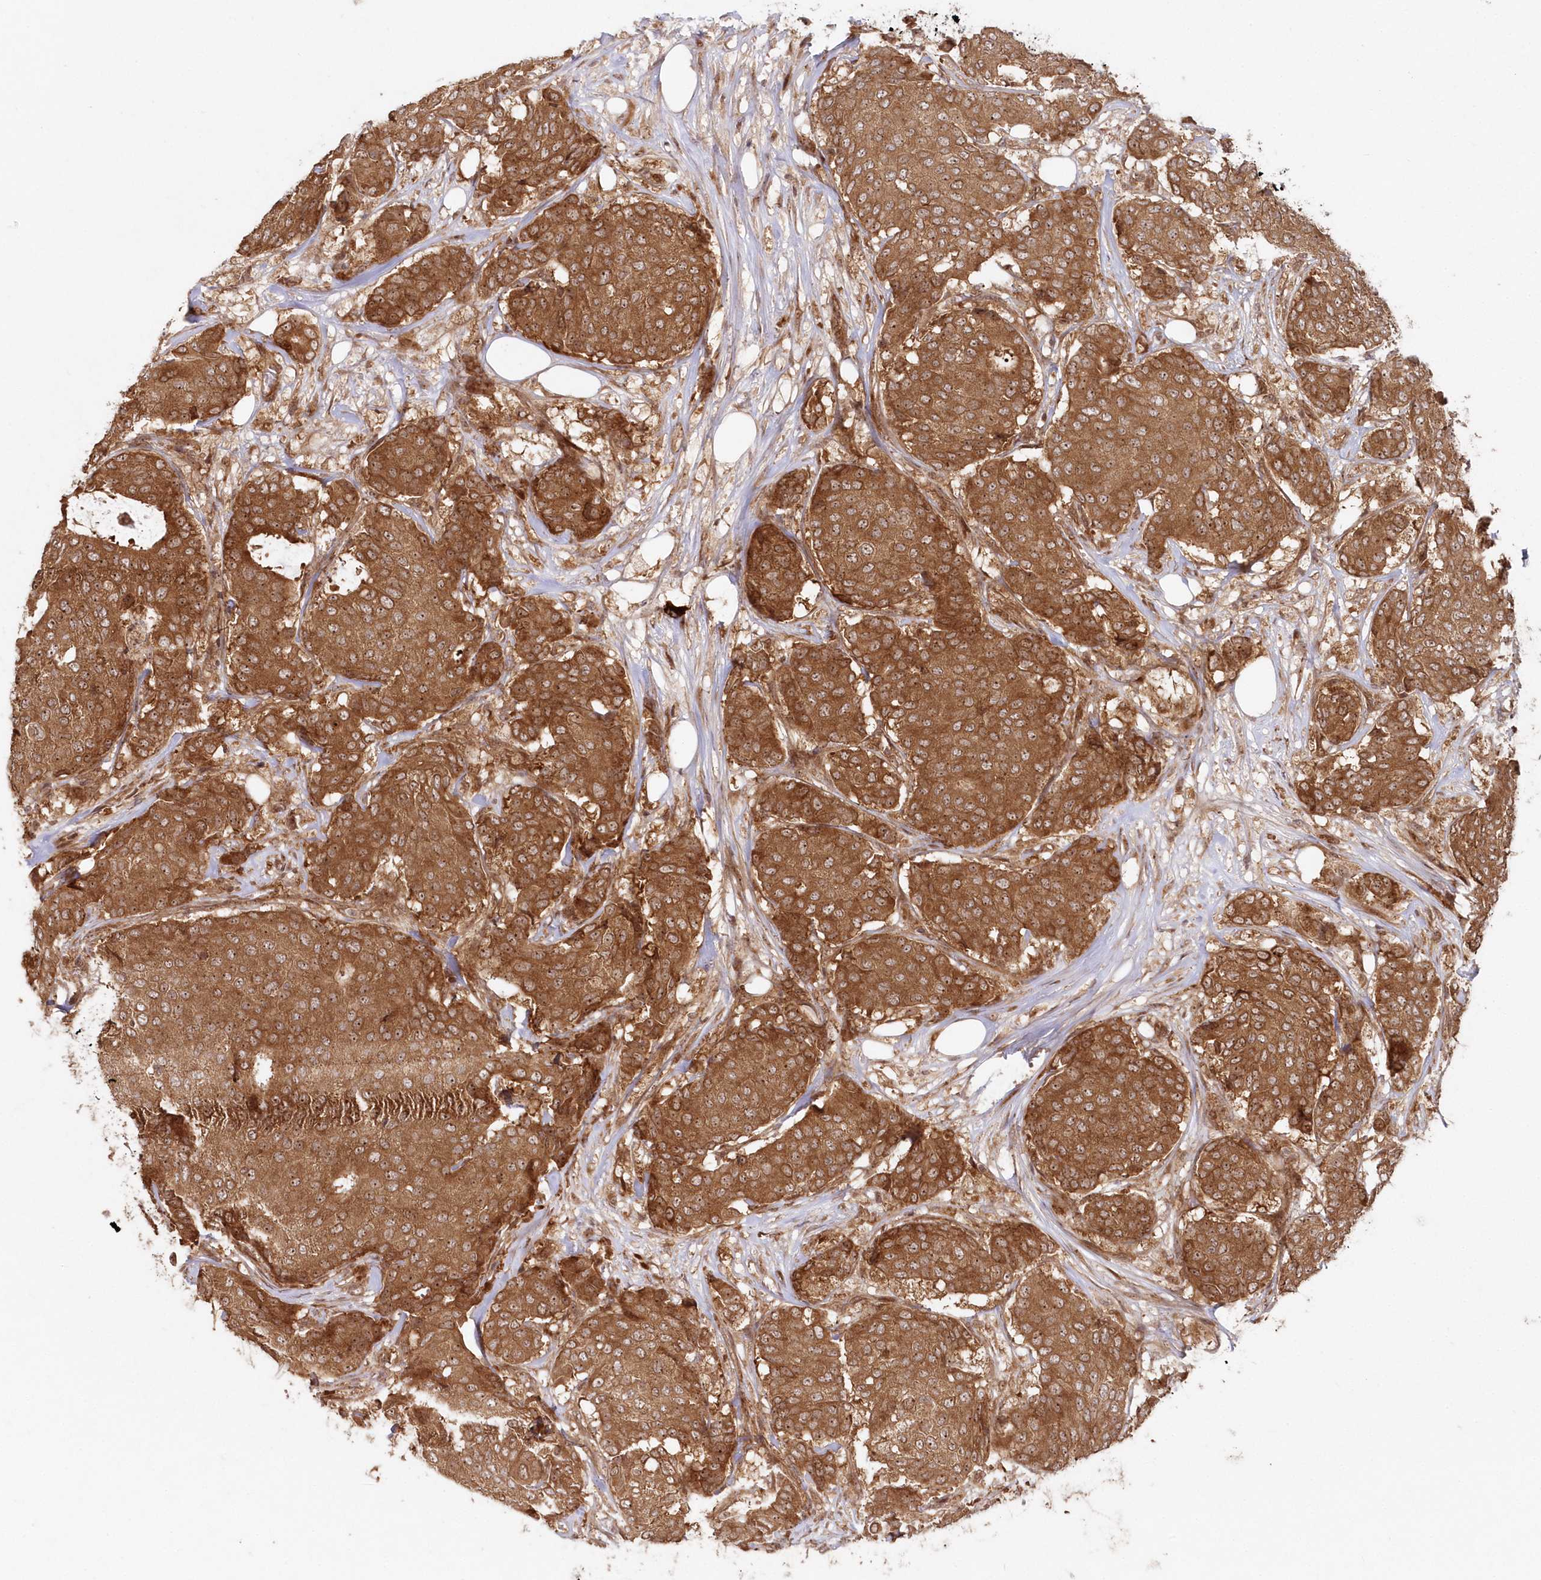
{"staining": {"intensity": "moderate", "quantity": ">75%", "location": "cytoplasmic/membranous,nuclear"}, "tissue": "breast cancer", "cell_type": "Tumor cells", "image_type": "cancer", "snomed": [{"axis": "morphology", "description": "Duct carcinoma"}, {"axis": "topography", "description": "Breast"}], "caption": "This histopathology image displays breast cancer stained with immunohistochemistry to label a protein in brown. The cytoplasmic/membranous and nuclear of tumor cells show moderate positivity for the protein. Nuclei are counter-stained blue.", "gene": "SERINC1", "patient": {"sex": "female", "age": 75}}